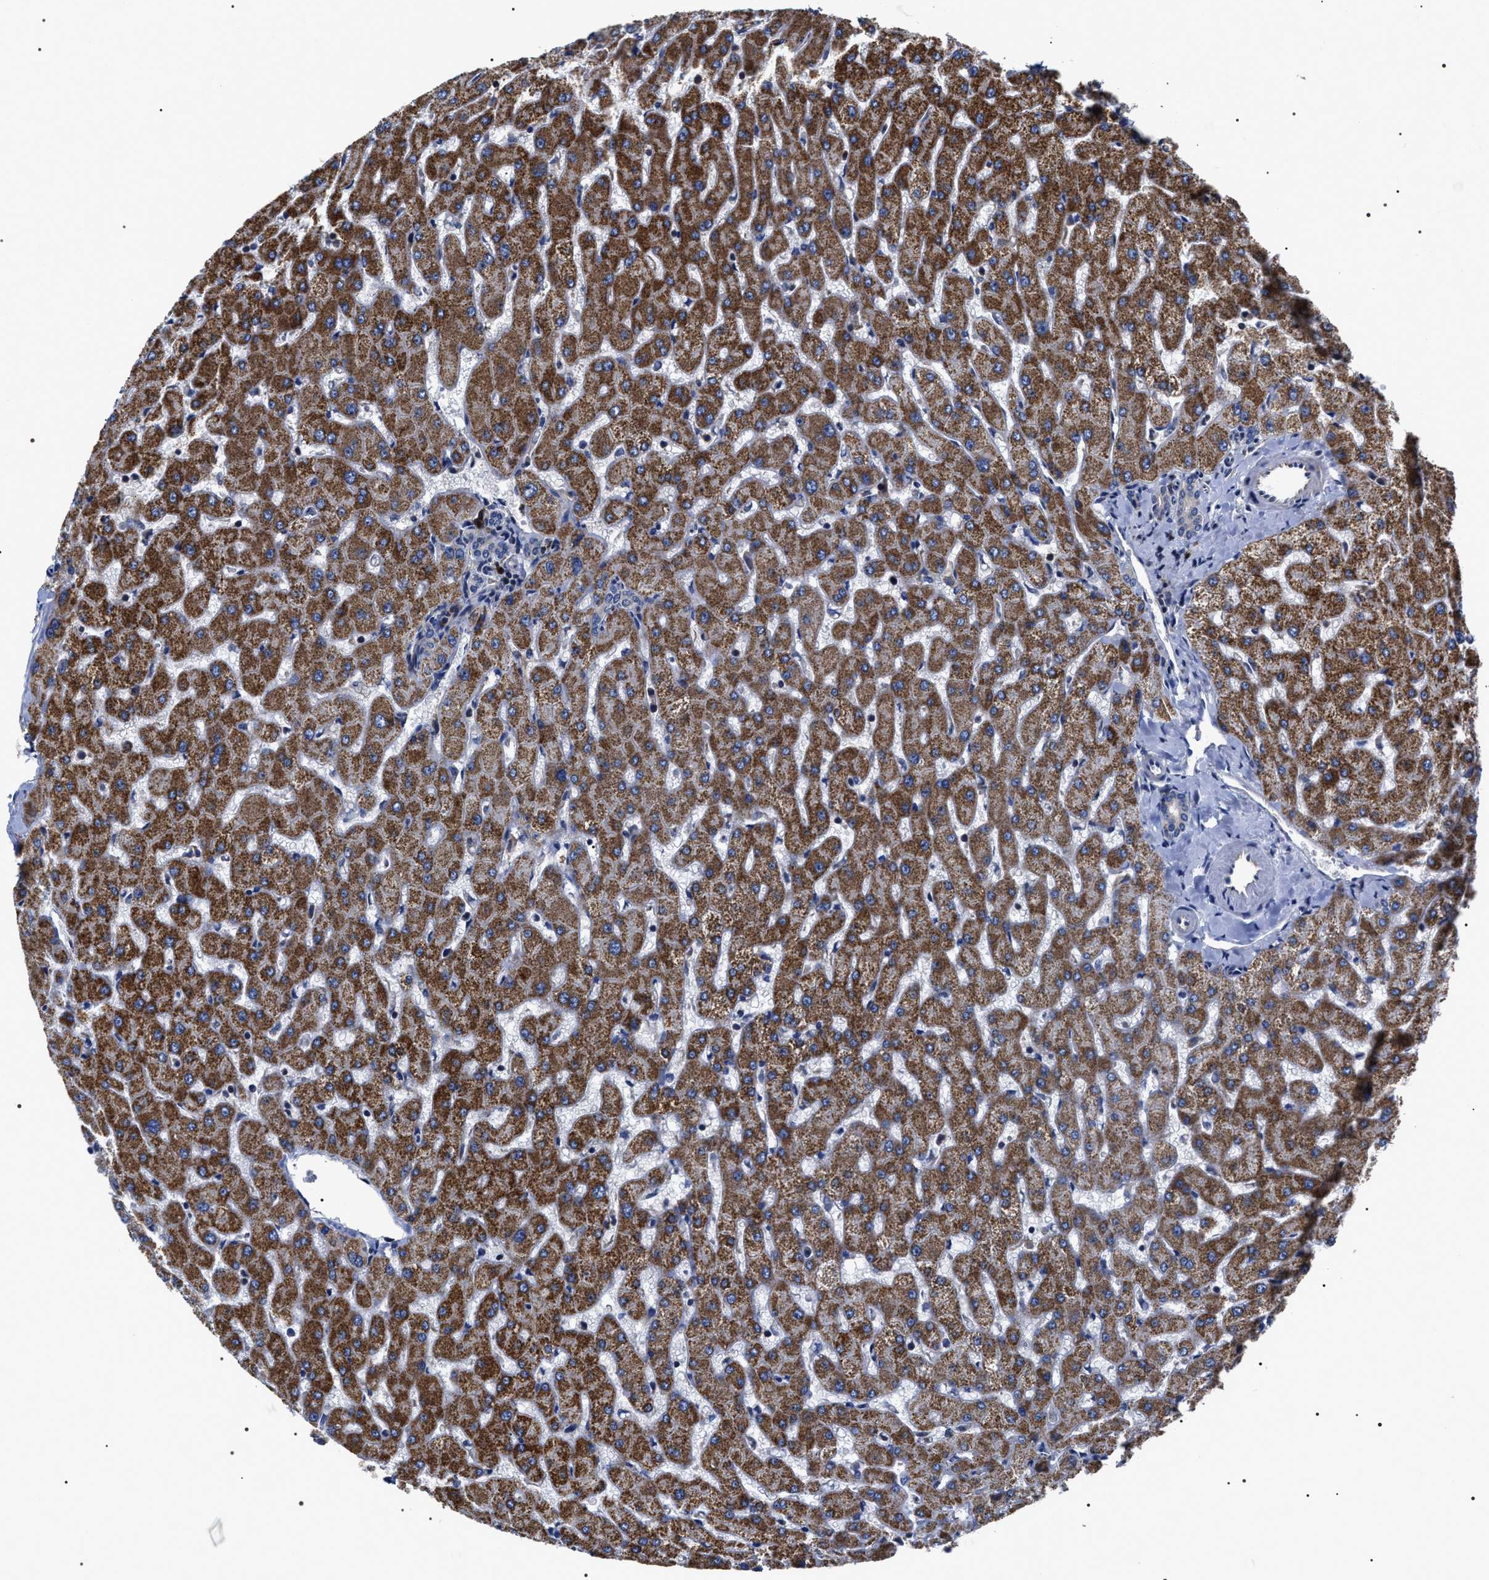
{"staining": {"intensity": "weak", "quantity": "<25%", "location": "cytoplasmic/membranous"}, "tissue": "liver", "cell_type": "Cholangiocytes", "image_type": "normal", "snomed": [{"axis": "morphology", "description": "Normal tissue, NOS"}, {"axis": "topography", "description": "Liver"}], "caption": "High power microscopy histopathology image of an IHC image of normal liver, revealing no significant expression in cholangiocytes. (DAB immunohistochemistry visualized using brightfield microscopy, high magnification).", "gene": "MIS18A", "patient": {"sex": "female", "age": 63}}